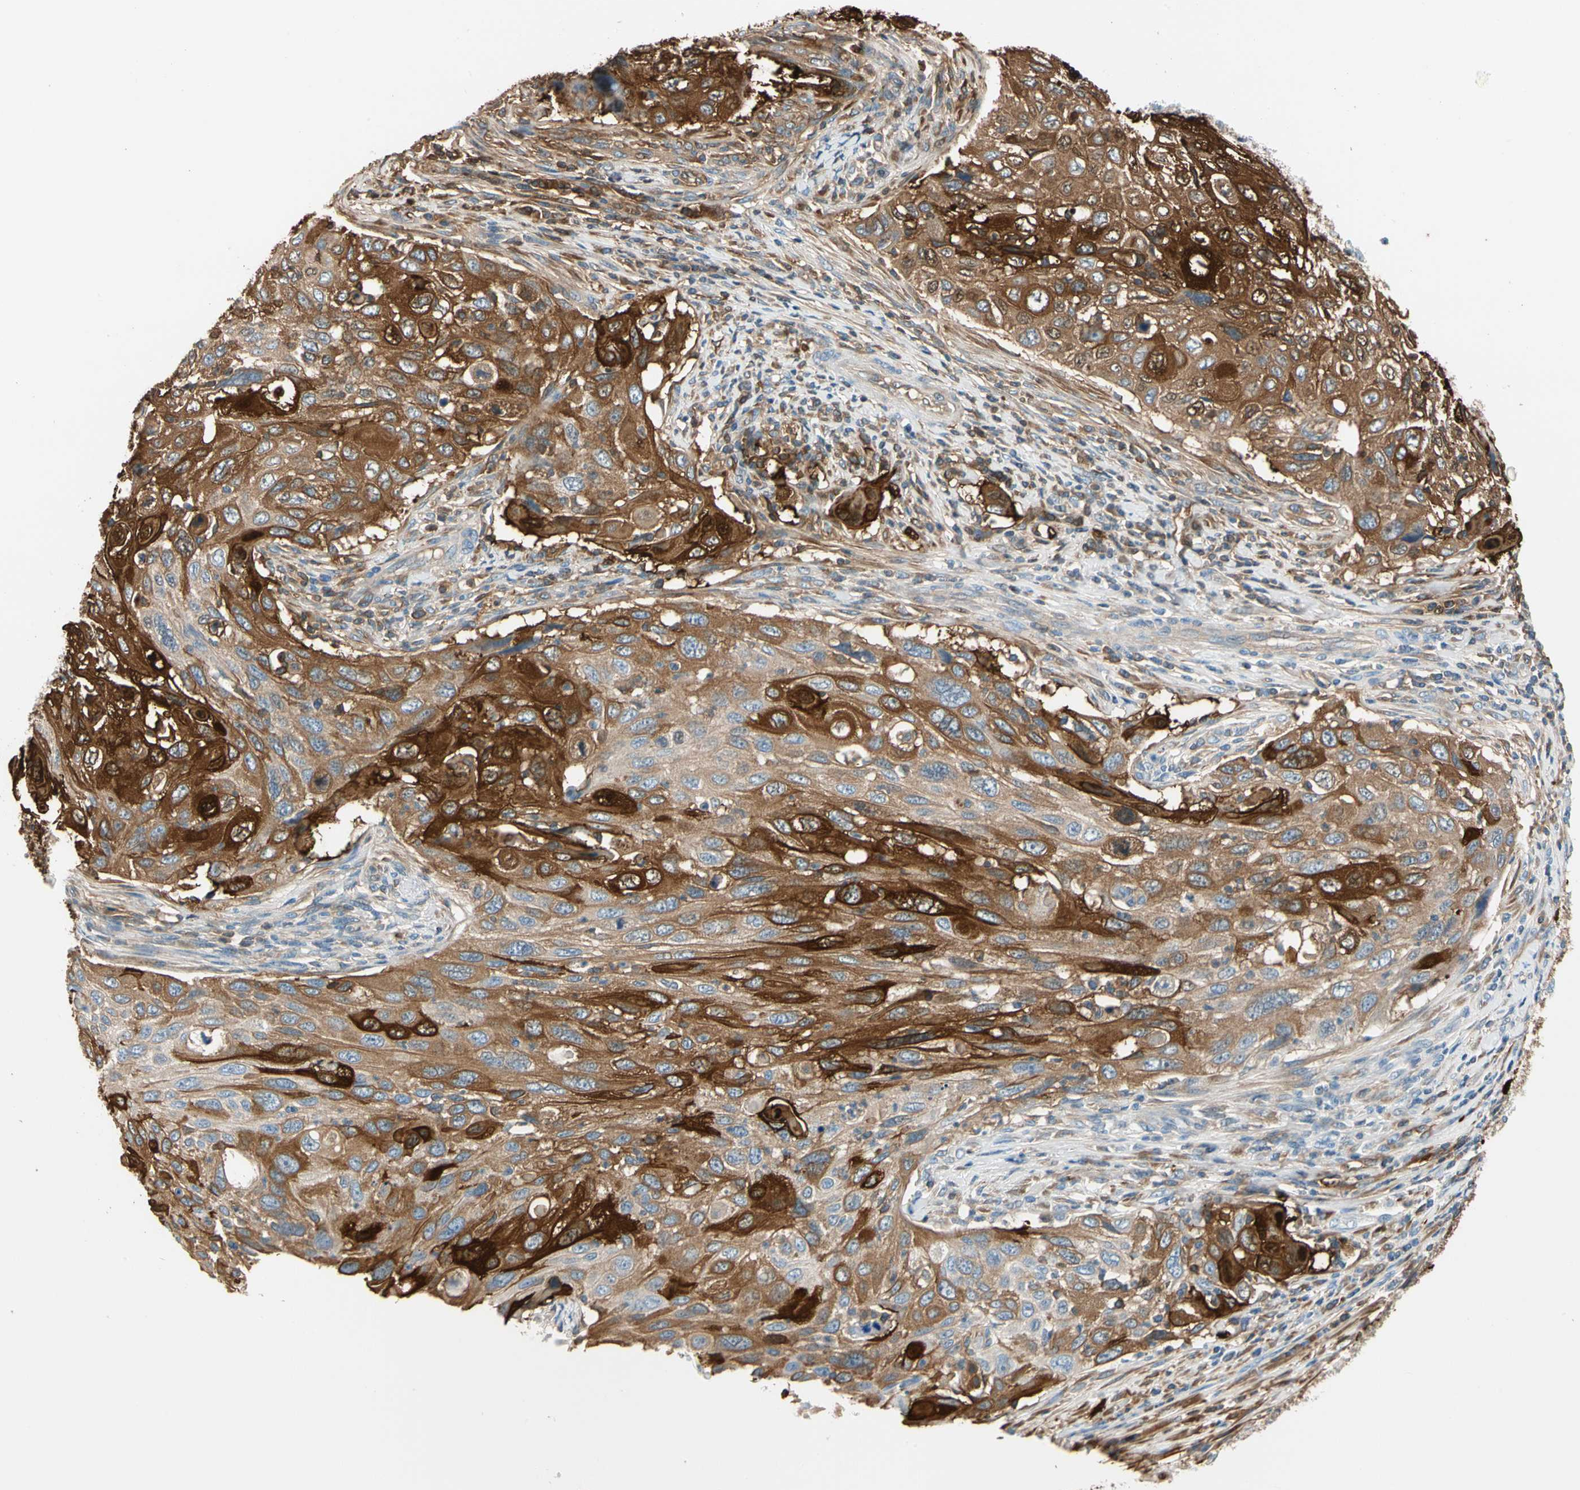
{"staining": {"intensity": "strong", "quantity": ">75%", "location": "cytoplasmic/membranous"}, "tissue": "cervical cancer", "cell_type": "Tumor cells", "image_type": "cancer", "snomed": [{"axis": "morphology", "description": "Squamous cell carcinoma, NOS"}, {"axis": "topography", "description": "Cervix"}], "caption": "The photomicrograph demonstrates immunohistochemical staining of cervical cancer (squamous cell carcinoma). There is strong cytoplasmic/membranous positivity is appreciated in approximately >75% of tumor cells.", "gene": "STK40", "patient": {"sex": "female", "age": 70}}